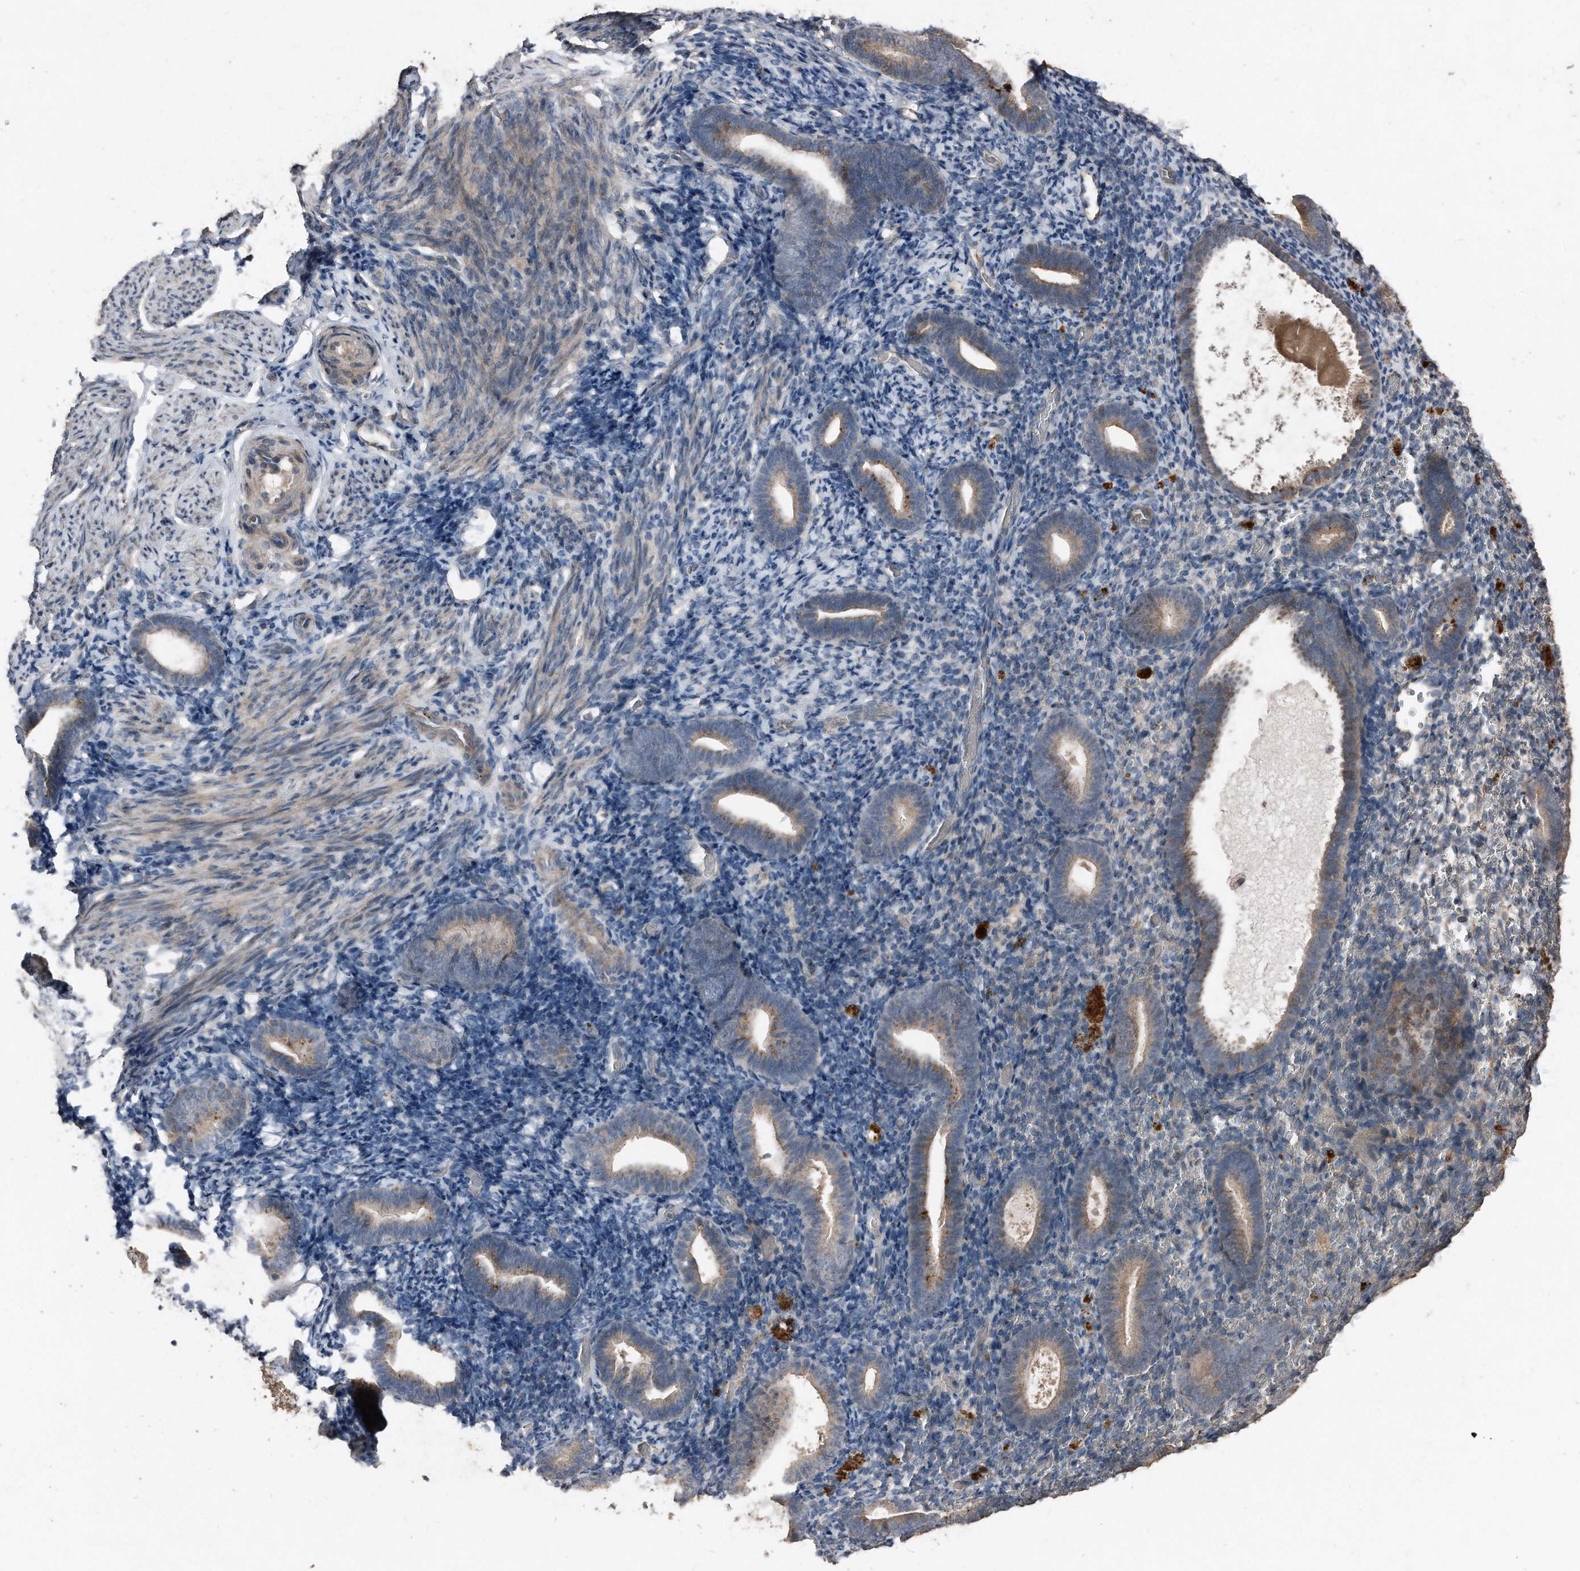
{"staining": {"intensity": "negative", "quantity": "none", "location": "none"}, "tissue": "endometrium", "cell_type": "Cells in endometrial stroma", "image_type": "normal", "snomed": [{"axis": "morphology", "description": "Normal tissue, NOS"}, {"axis": "topography", "description": "Endometrium"}], "caption": "DAB (3,3'-diaminobenzidine) immunohistochemical staining of benign human endometrium exhibits no significant expression in cells in endometrial stroma. The staining was performed using DAB (3,3'-diaminobenzidine) to visualize the protein expression in brown, while the nuclei were stained in blue with hematoxylin (Magnification: 20x).", "gene": "ANKRD10", "patient": {"sex": "female", "age": 51}}